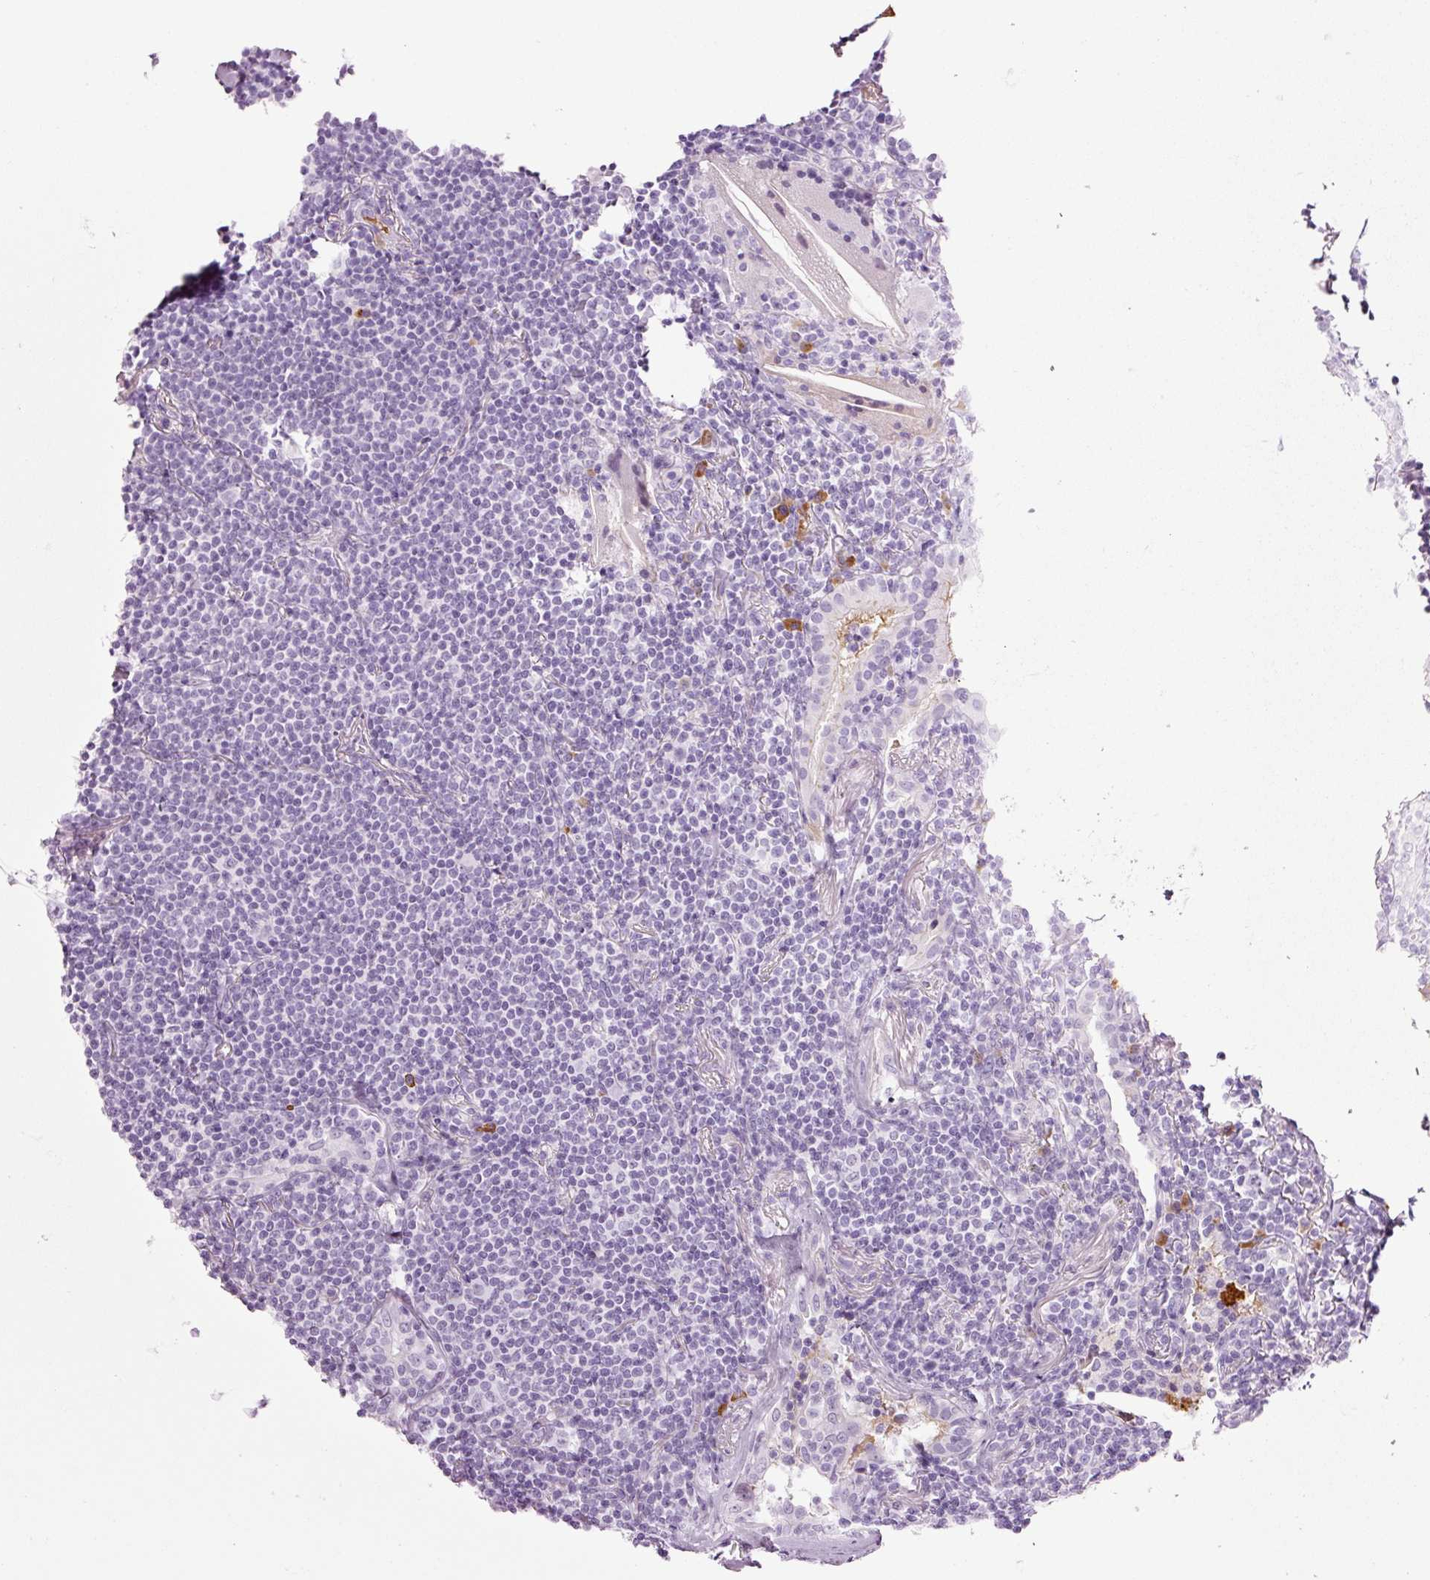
{"staining": {"intensity": "negative", "quantity": "none", "location": "none"}, "tissue": "lymphoma", "cell_type": "Tumor cells", "image_type": "cancer", "snomed": [{"axis": "morphology", "description": "Malignant lymphoma, non-Hodgkin's type, Low grade"}, {"axis": "topography", "description": "Lung"}], "caption": "This histopathology image is of low-grade malignant lymphoma, non-Hodgkin's type stained with IHC to label a protein in brown with the nuclei are counter-stained blue. There is no expression in tumor cells.", "gene": "KLF1", "patient": {"sex": "female", "age": 71}}